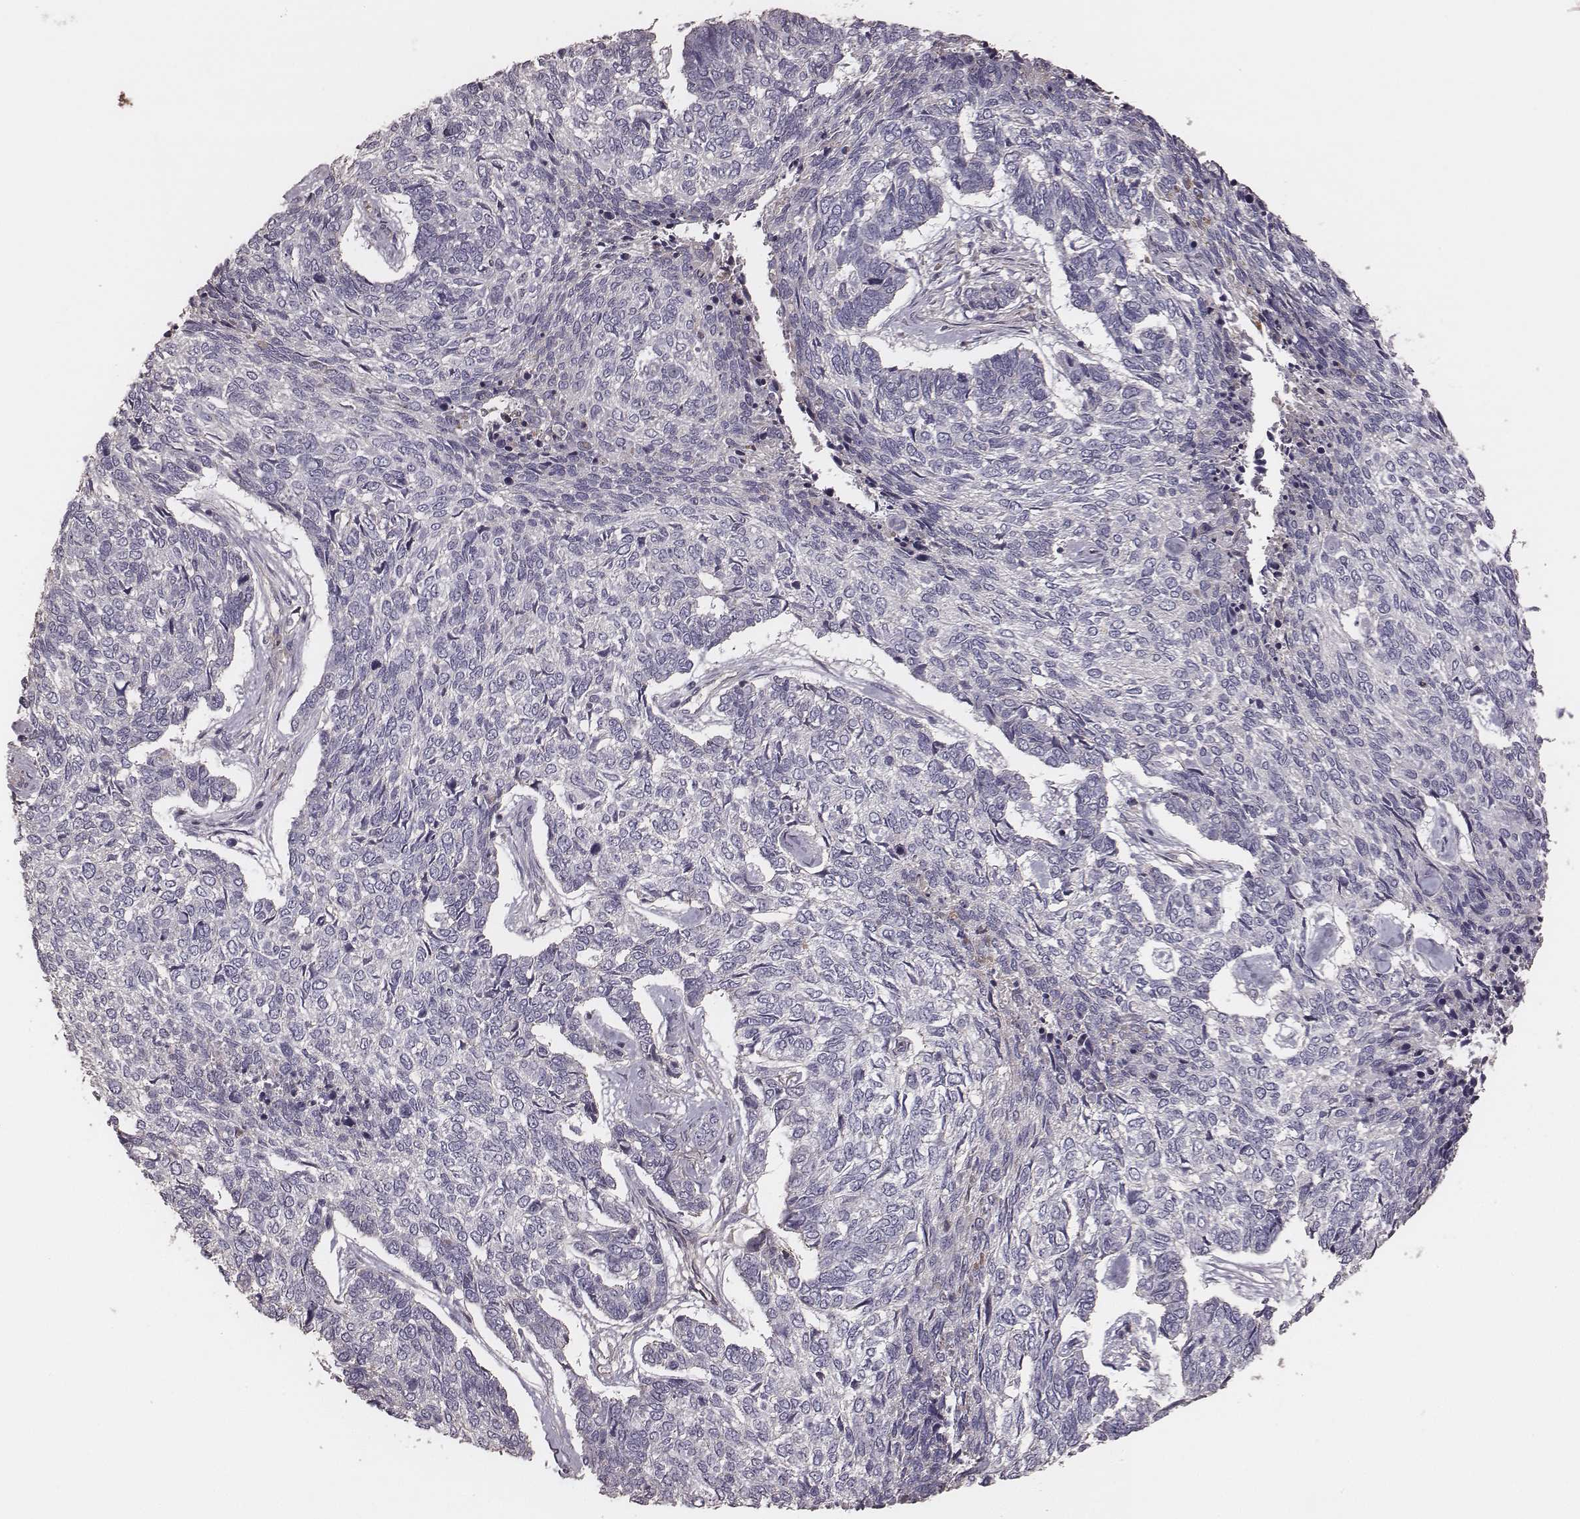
{"staining": {"intensity": "negative", "quantity": "none", "location": "none"}, "tissue": "skin cancer", "cell_type": "Tumor cells", "image_type": "cancer", "snomed": [{"axis": "morphology", "description": "Basal cell carcinoma"}, {"axis": "topography", "description": "Skin"}], "caption": "IHC of human skin basal cell carcinoma displays no expression in tumor cells.", "gene": "OTOGL", "patient": {"sex": "female", "age": 65}}